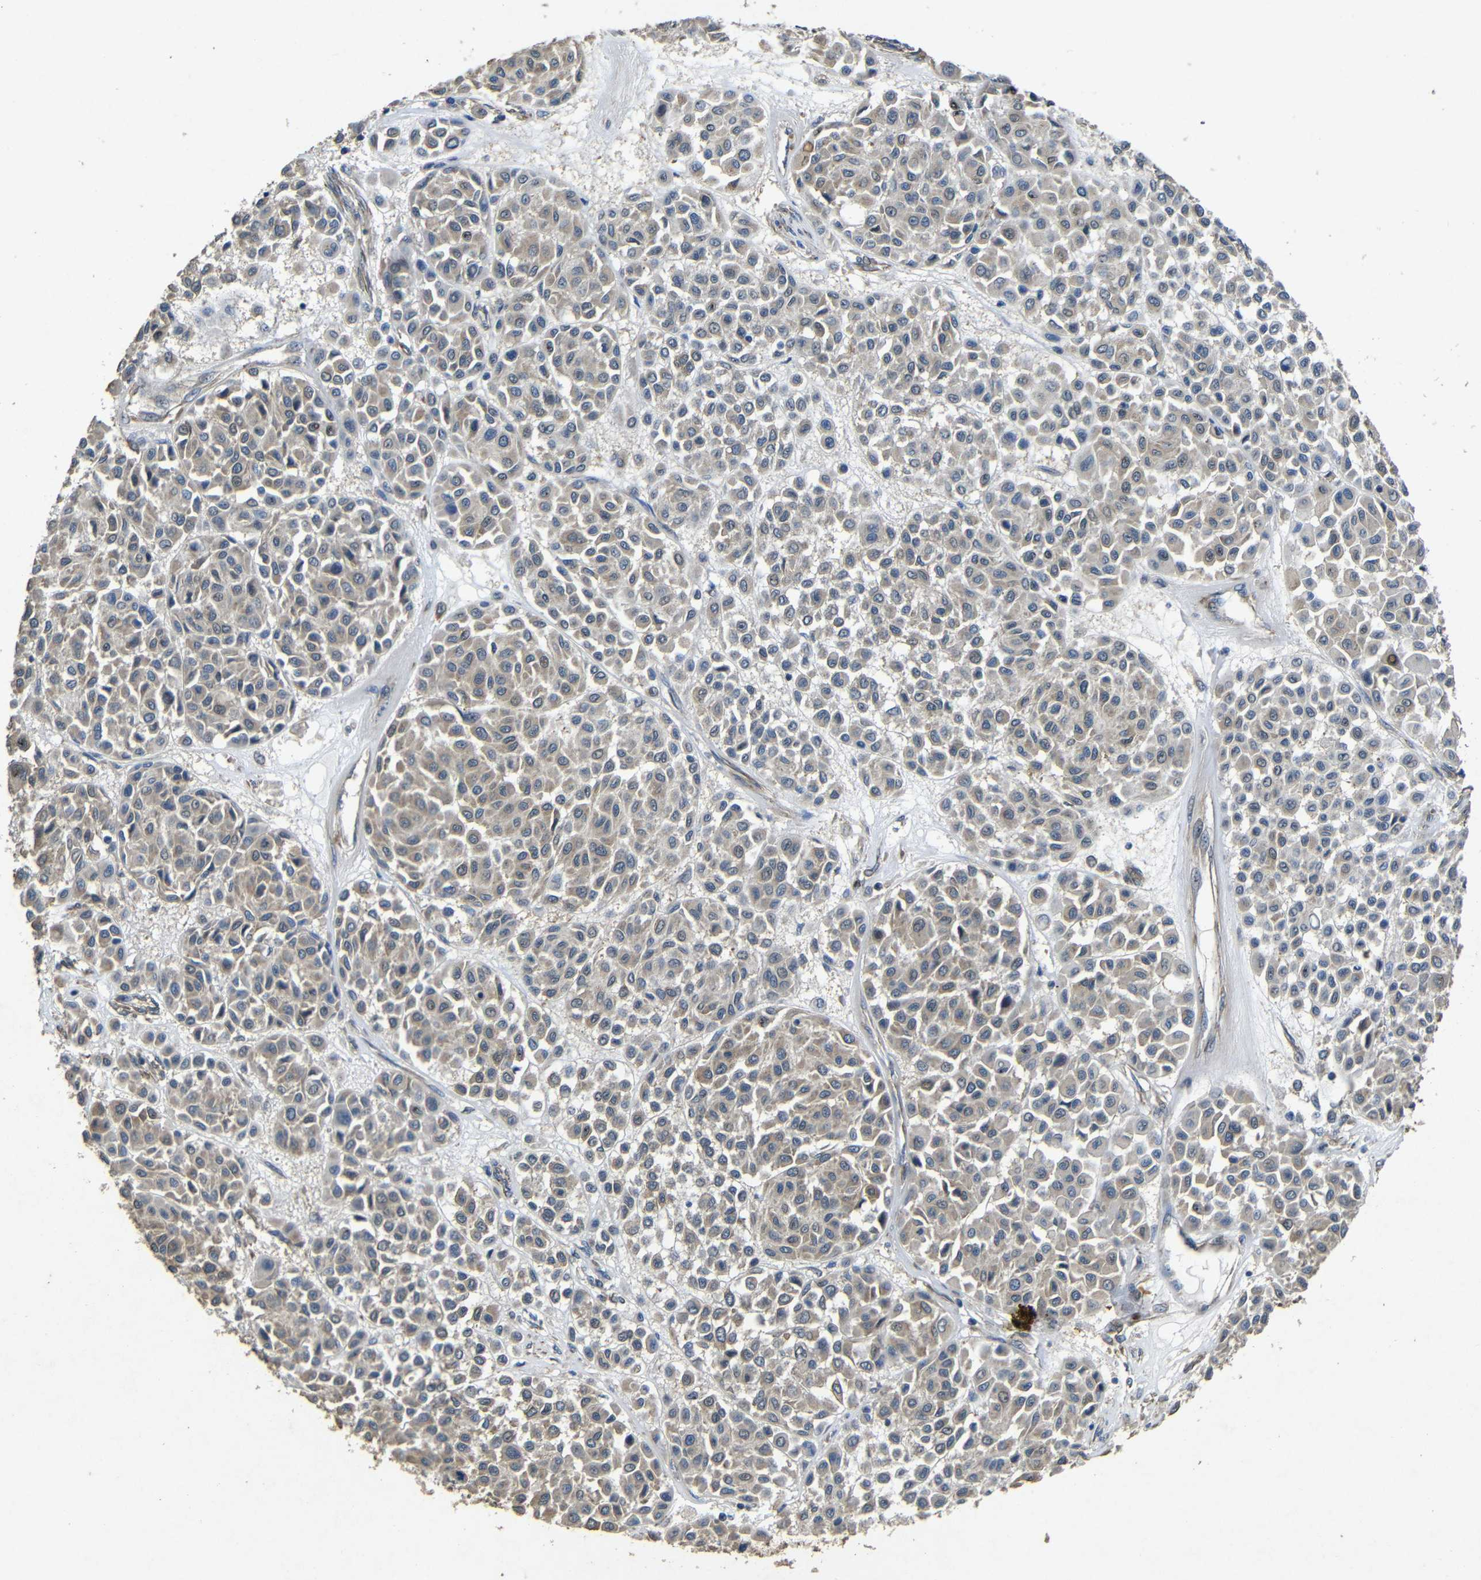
{"staining": {"intensity": "moderate", "quantity": ">75%", "location": "cytoplasmic/membranous"}, "tissue": "melanoma", "cell_type": "Tumor cells", "image_type": "cancer", "snomed": [{"axis": "morphology", "description": "Malignant melanoma, Metastatic site"}, {"axis": "topography", "description": "Soft tissue"}], "caption": "Immunohistochemistry (IHC) of human malignant melanoma (metastatic site) demonstrates medium levels of moderate cytoplasmic/membranous expression in about >75% of tumor cells.", "gene": "BNIP3", "patient": {"sex": "male", "age": 41}}